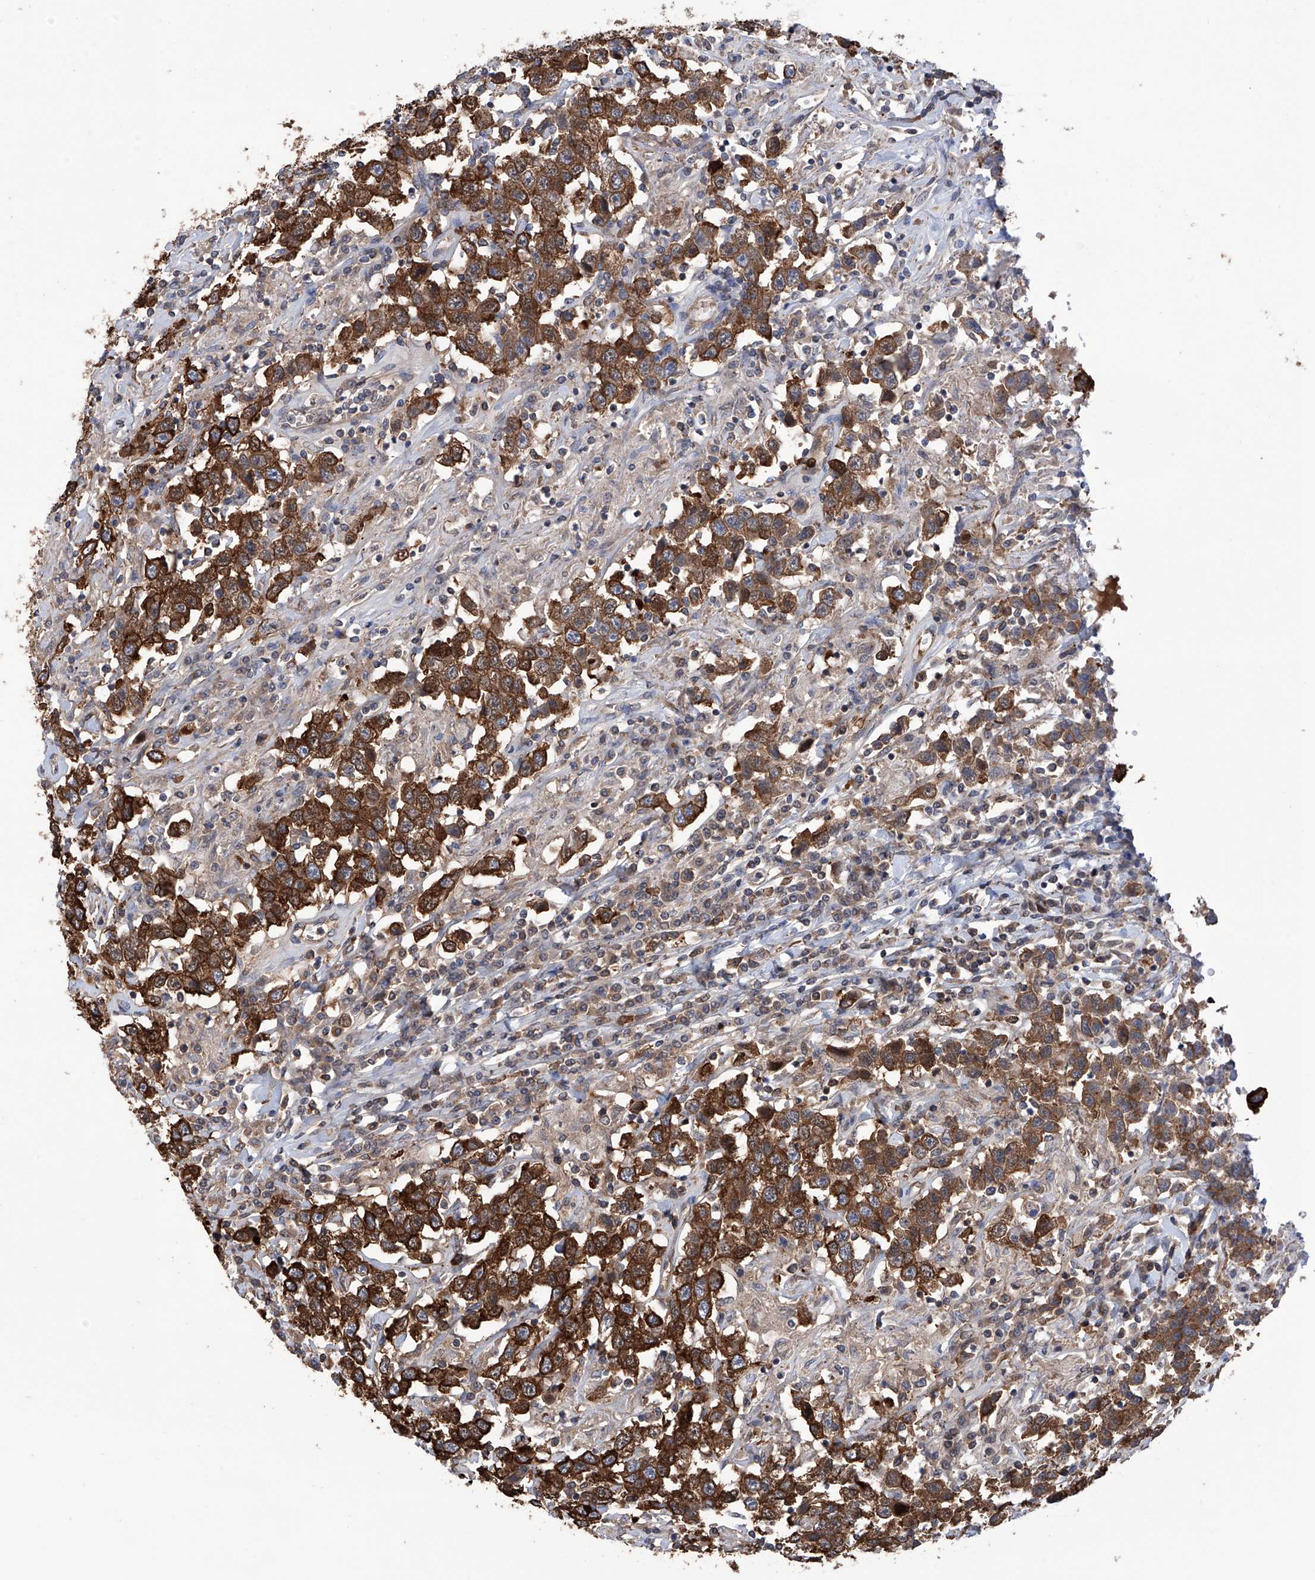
{"staining": {"intensity": "strong", "quantity": ">75%", "location": "cytoplasmic/membranous"}, "tissue": "testis cancer", "cell_type": "Tumor cells", "image_type": "cancer", "snomed": [{"axis": "morphology", "description": "Seminoma, NOS"}, {"axis": "topography", "description": "Testis"}], "caption": "A brown stain highlights strong cytoplasmic/membranous staining of a protein in human testis seminoma tumor cells.", "gene": "NUDT17", "patient": {"sex": "male", "age": 41}}